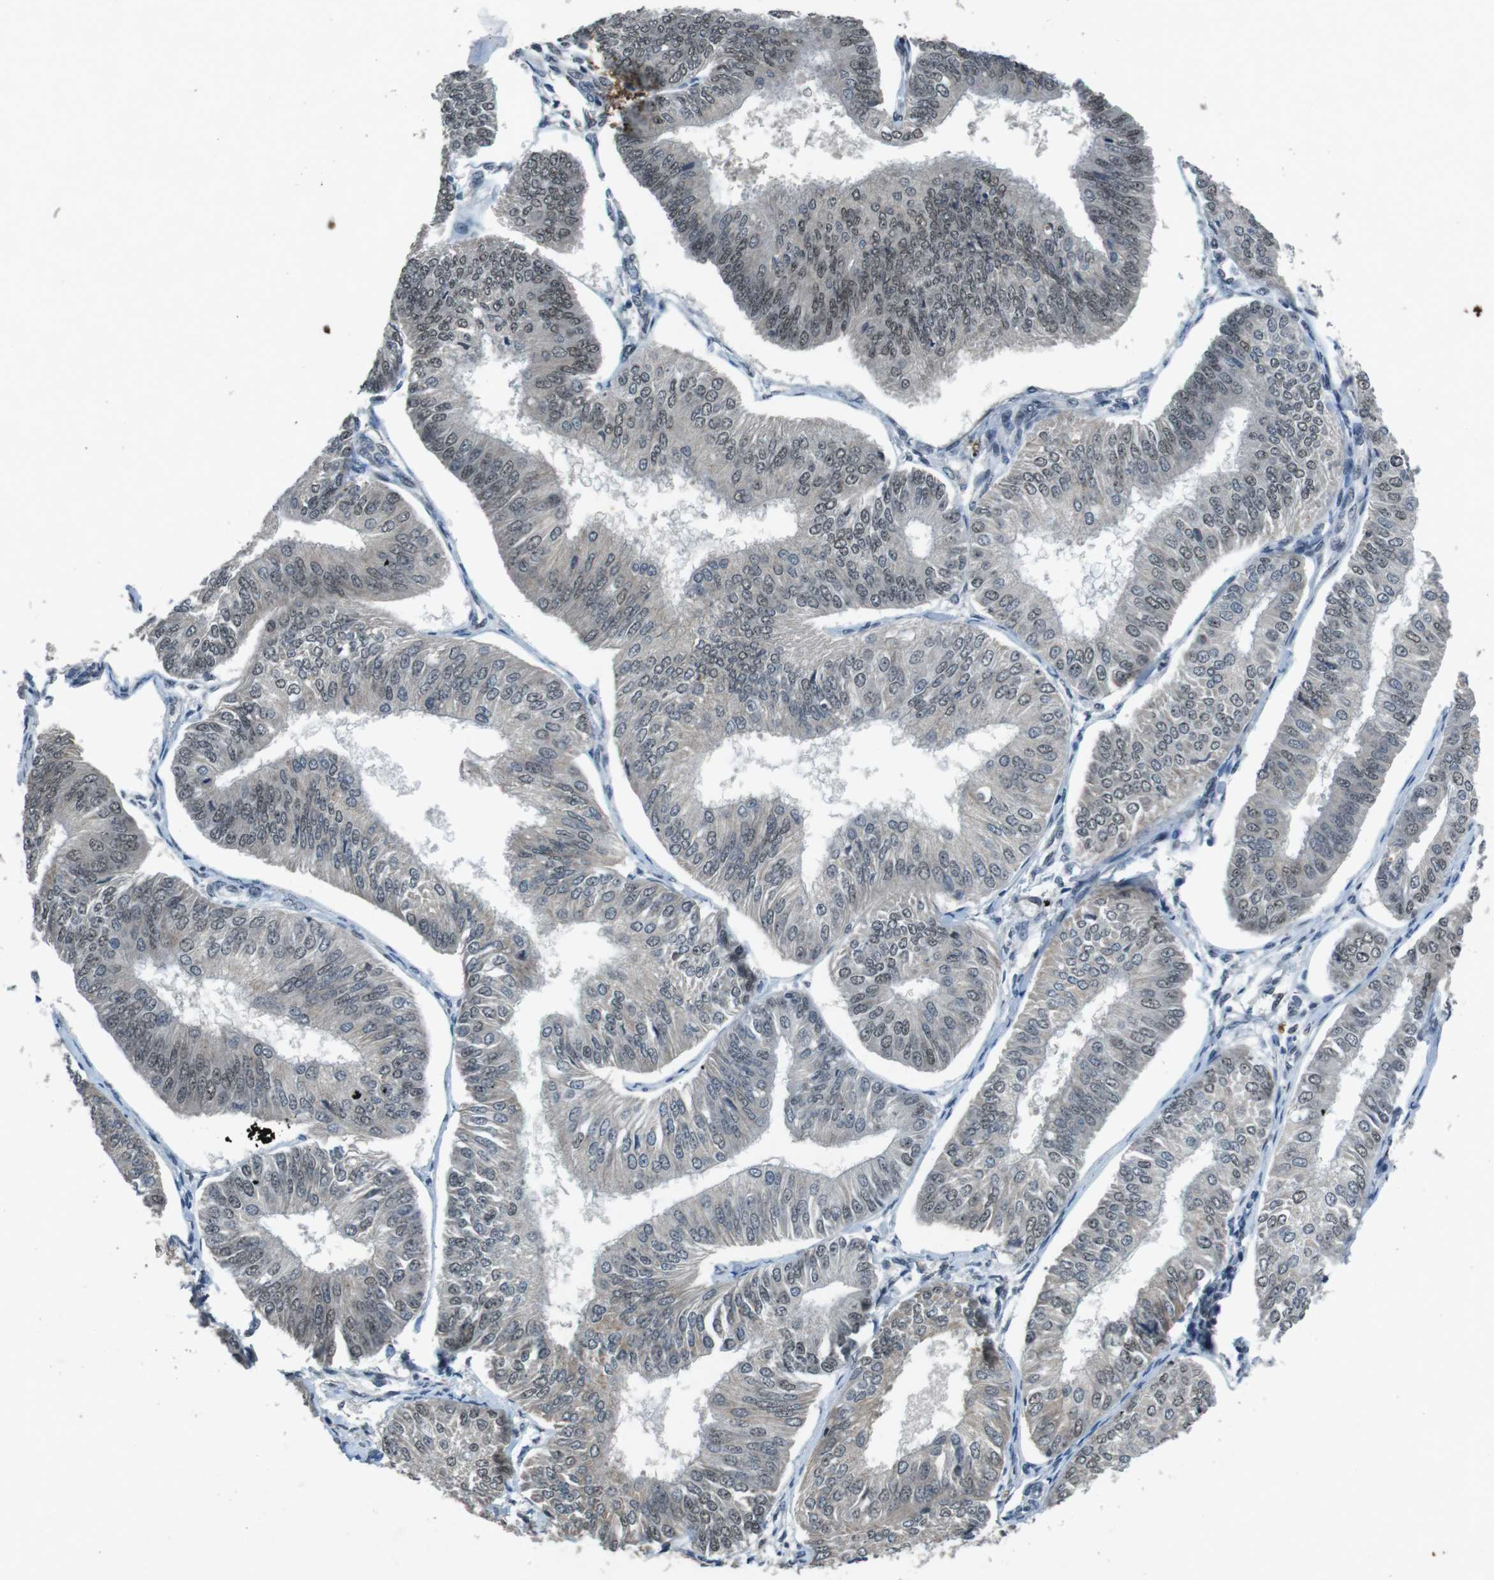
{"staining": {"intensity": "weak", "quantity": "25%-75%", "location": "nuclear"}, "tissue": "endometrial cancer", "cell_type": "Tumor cells", "image_type": "cancer", "snomed": [{"axis": "morphology", "description": "Adenocarcinoma, NOS"}, {"axis": "topography", "description": "Endometrium"}], "caption": "IHC photomicrograph of endometrial adenocarcinoma stained for a protein (brown), which demonstrates low levels of weak nuclear staining in about 25%-75% of tumor cells.", "gene": "USP7", "patient": {"sex": "female", "age": 58}}